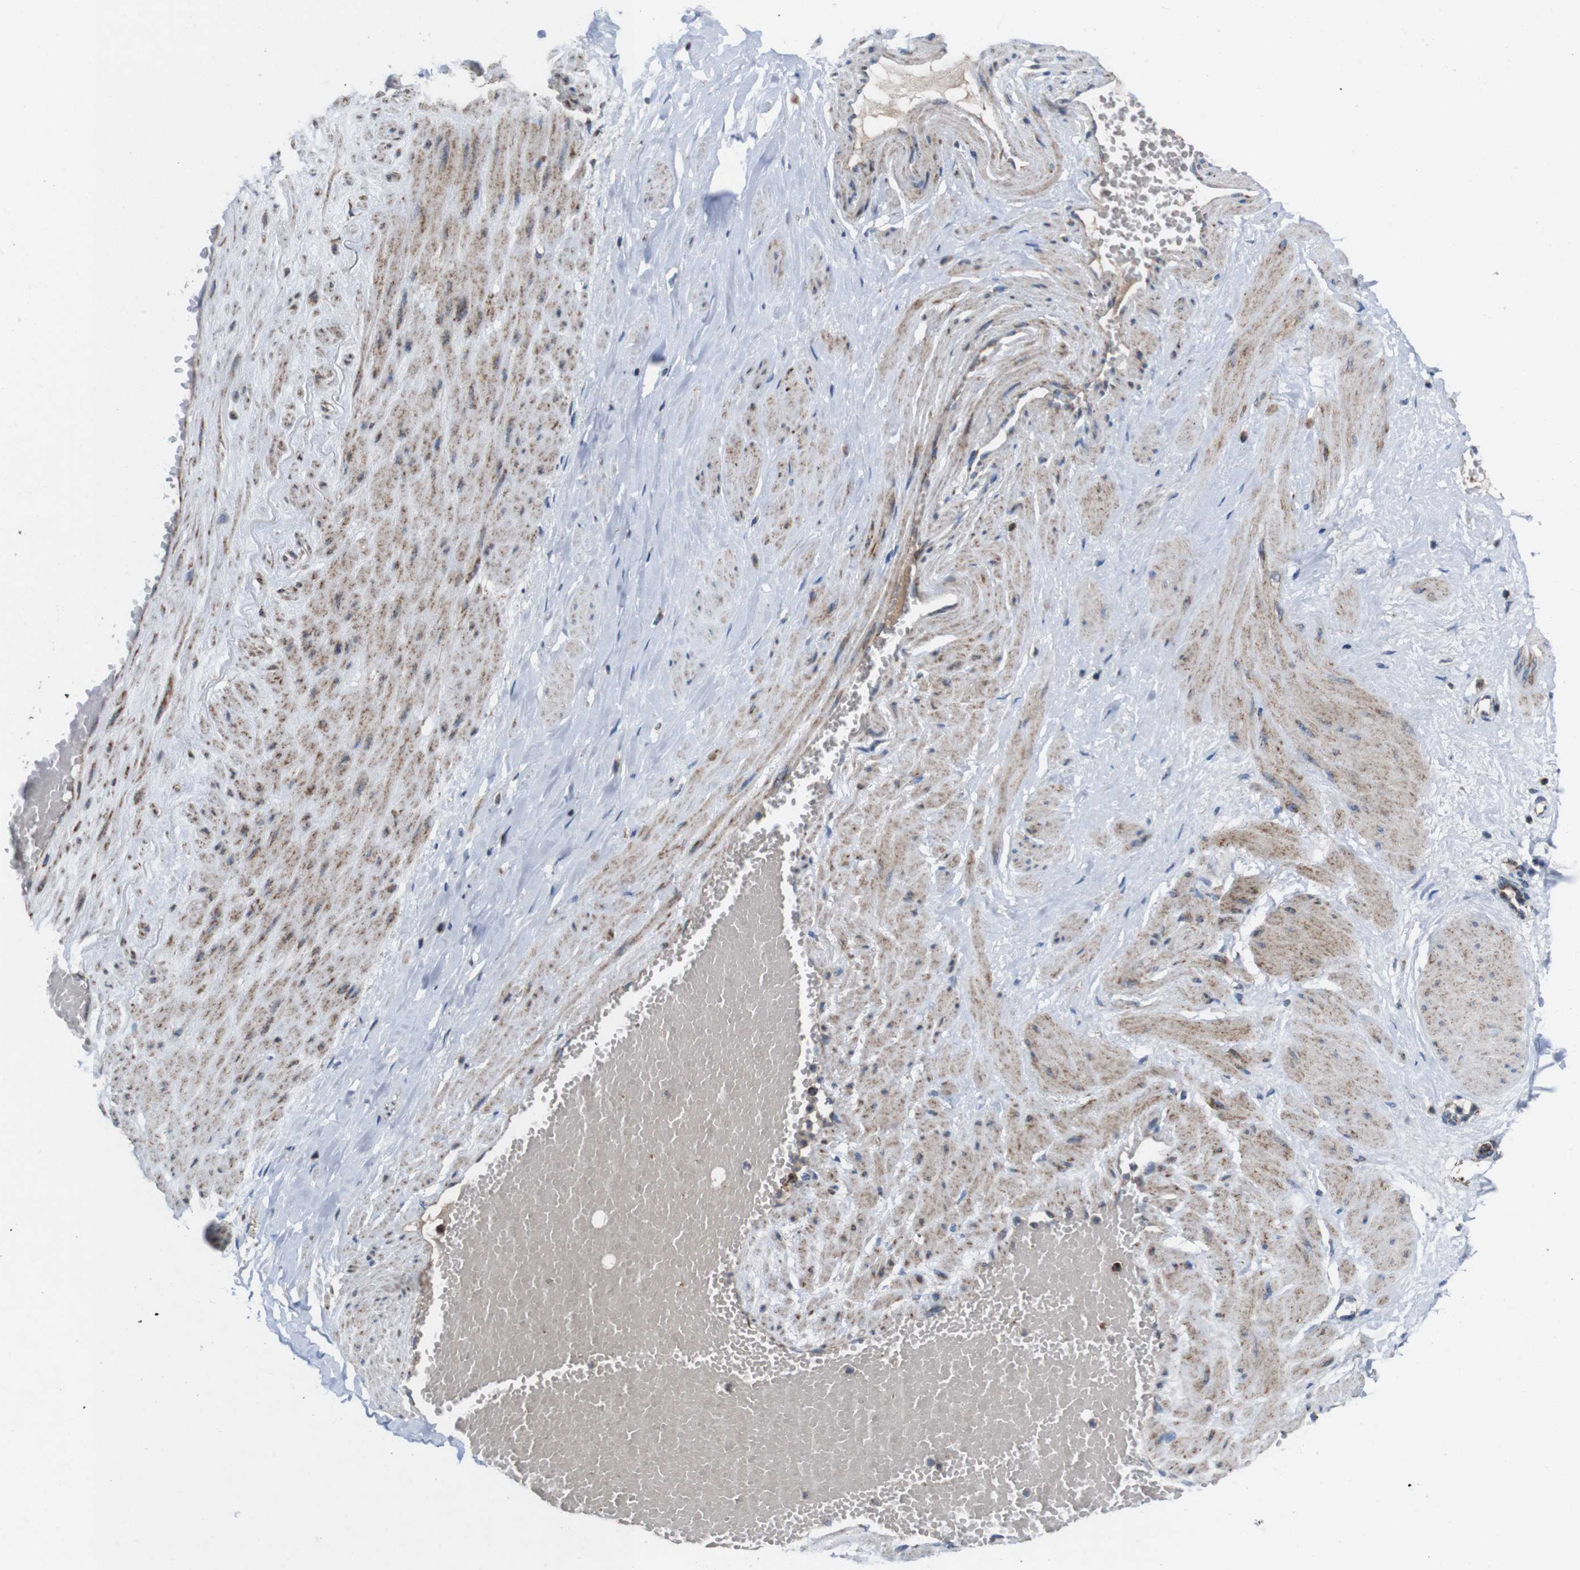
{"staining": {"intensity": "weak", "quantity": "25%-75%", "location": "cytoplasmic/membranous"}, "tissue": "adipose tissue", "cell_type": "Adipocytes", "image_type": "normal", "snomed": [{"axis": "morphology", "description": "Normal tissue, NOS"}, {"axis": "topography", "description": "Soft tissue"}, {"axis": "topography", "description": "Vascular tissue"}], "caption": "The image exhibits a brown stain indicating the presence of a protein in the cytoplasmic/membranous of adipocytes in adipose tissue.", "gene": "HK1", "patient": {"sex": "female", "age": 35}}